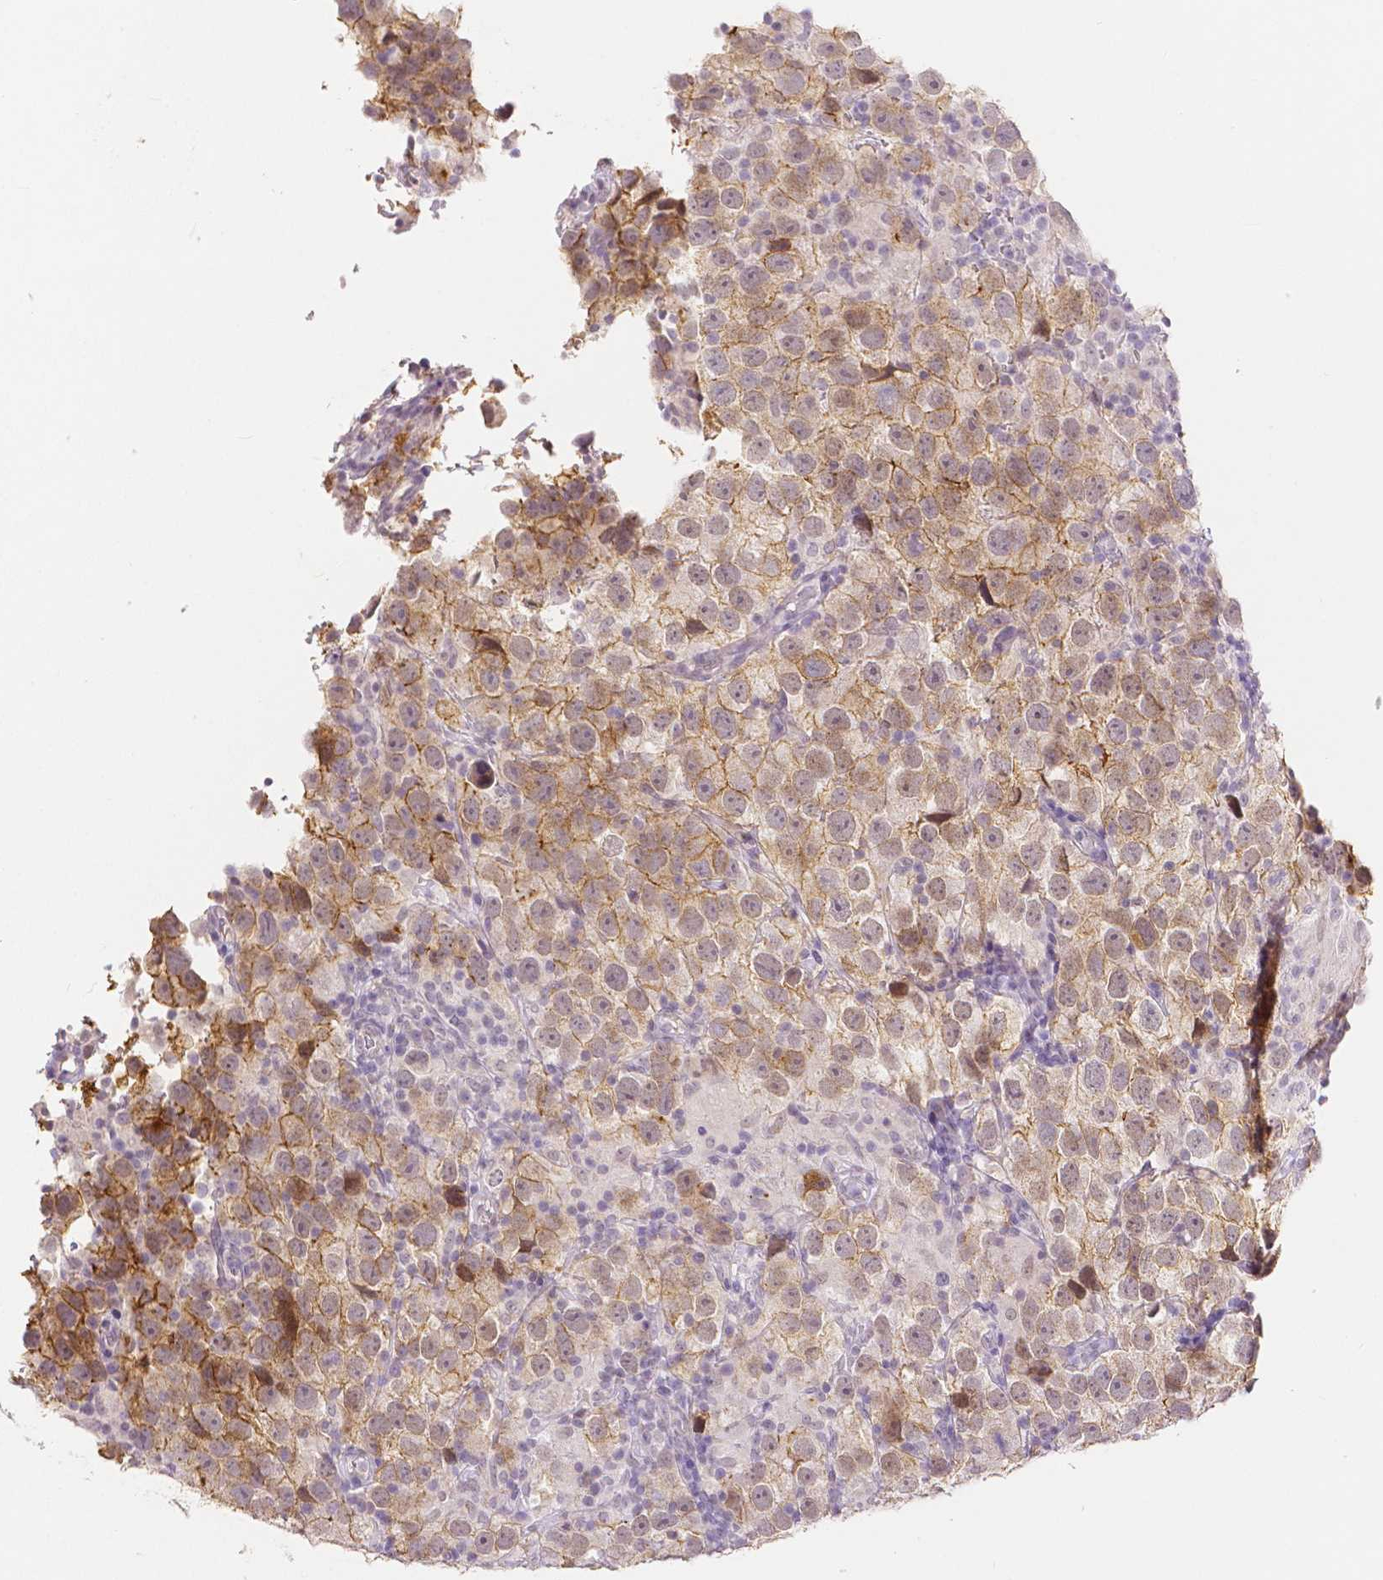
{"staining": {"intensity": "moderate", "quantity": ">75%", "location": "cytoplasmic/membranous"}, "tissue": "testis cancer", "cell_type": "Tumor cells", "image_type": "cancer", "snomed": [{"axis": "morphology", "description": "Seminoma, NOS"}, {"axis": "topography", "description": "Testis"}], "caption": "DAB (3,3'-diaminobenzidine) immunohistochemical staining of human testis cancer displays moderate cytoplasmic/membranous protein expression in approximately >75% of tumor cells. (brown staining indicates protein expression, while blue staining denotes nuclei).", "gene": "OCLN", "patient": {"sex": "male", "age": 26}}